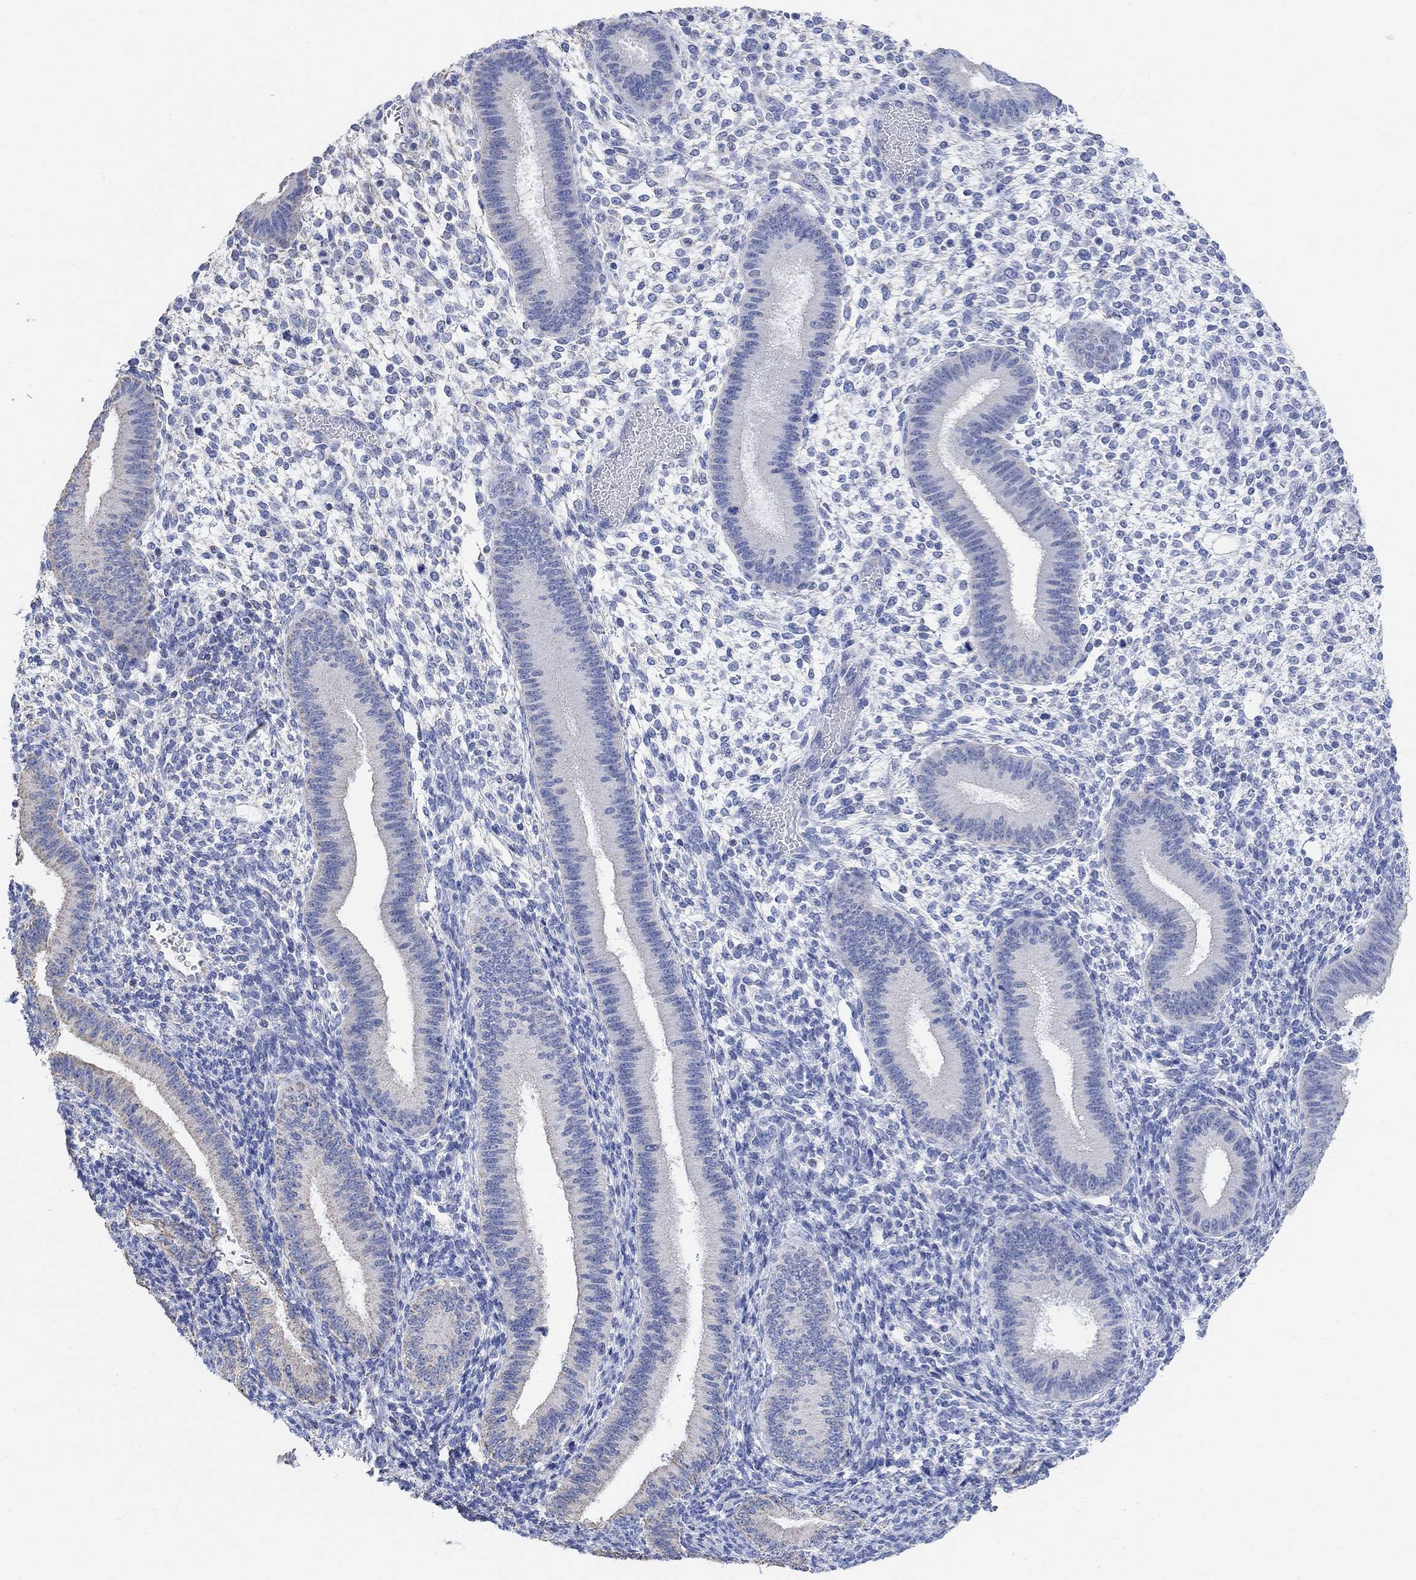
{"staining": {"intensity": "negative", "quantity": "none", "location": "none"}, "tissue": "endometrium", "cell_type": "Cells in endometrial stroma", "image_type": "normal", "snomed": [{"axis": "morphology", "description": "Normal tissue, NOS"}, {"axis": "topography", "description": "Endometrium"}], "caption": "Immunohistochemistry (IHC) of normal human endometrium exhibits no staining in cells in endometrial stroma. The staining is performed using DAB brown chromogen with nuclei counter-stained in using hematoxylin.", "gene": "SYT12", "patient": {"sex": "female", "age": 39}}